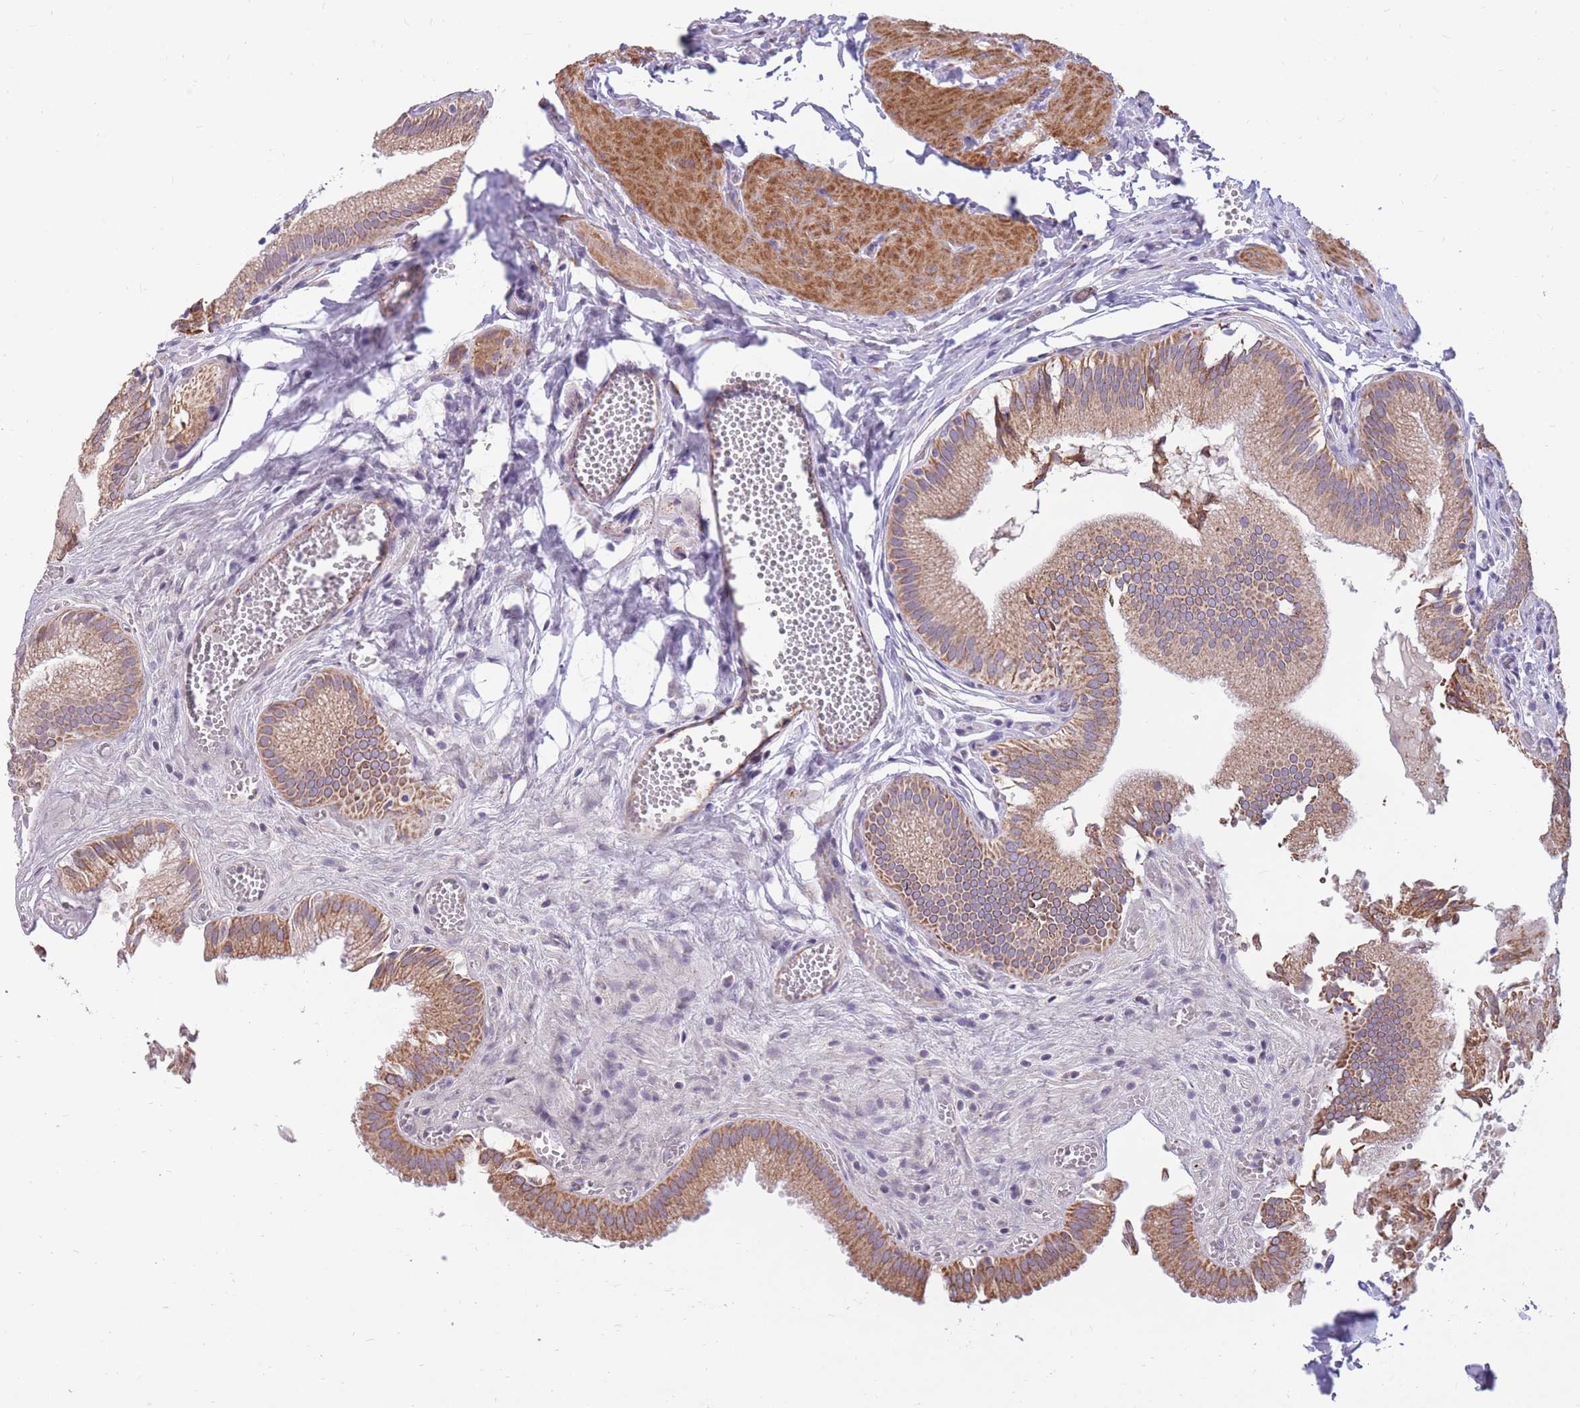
{"staining": {"intensity": "moderate", "quantity": ">75%", "location": "cytoplasmic/membranous"}, "tissue": "gallbladder", "cell_type": "Glandular cells", "image_type": "normal", "snomed": [{"axis": "morphology", "description": "Normal tissue, NOS"}, {"axis": "topography", "description": "Gallbladder"}, {"axis": "topography", "description": "Peripheral nerve tissue"}], "caption": "Gallbladder stained with a brown dye shows moderate cytoplasmic/membranous positive staining in about >75% of glandular cells.", "gene": "RNF170", "patient": {"sex": "male", "age": 17}}